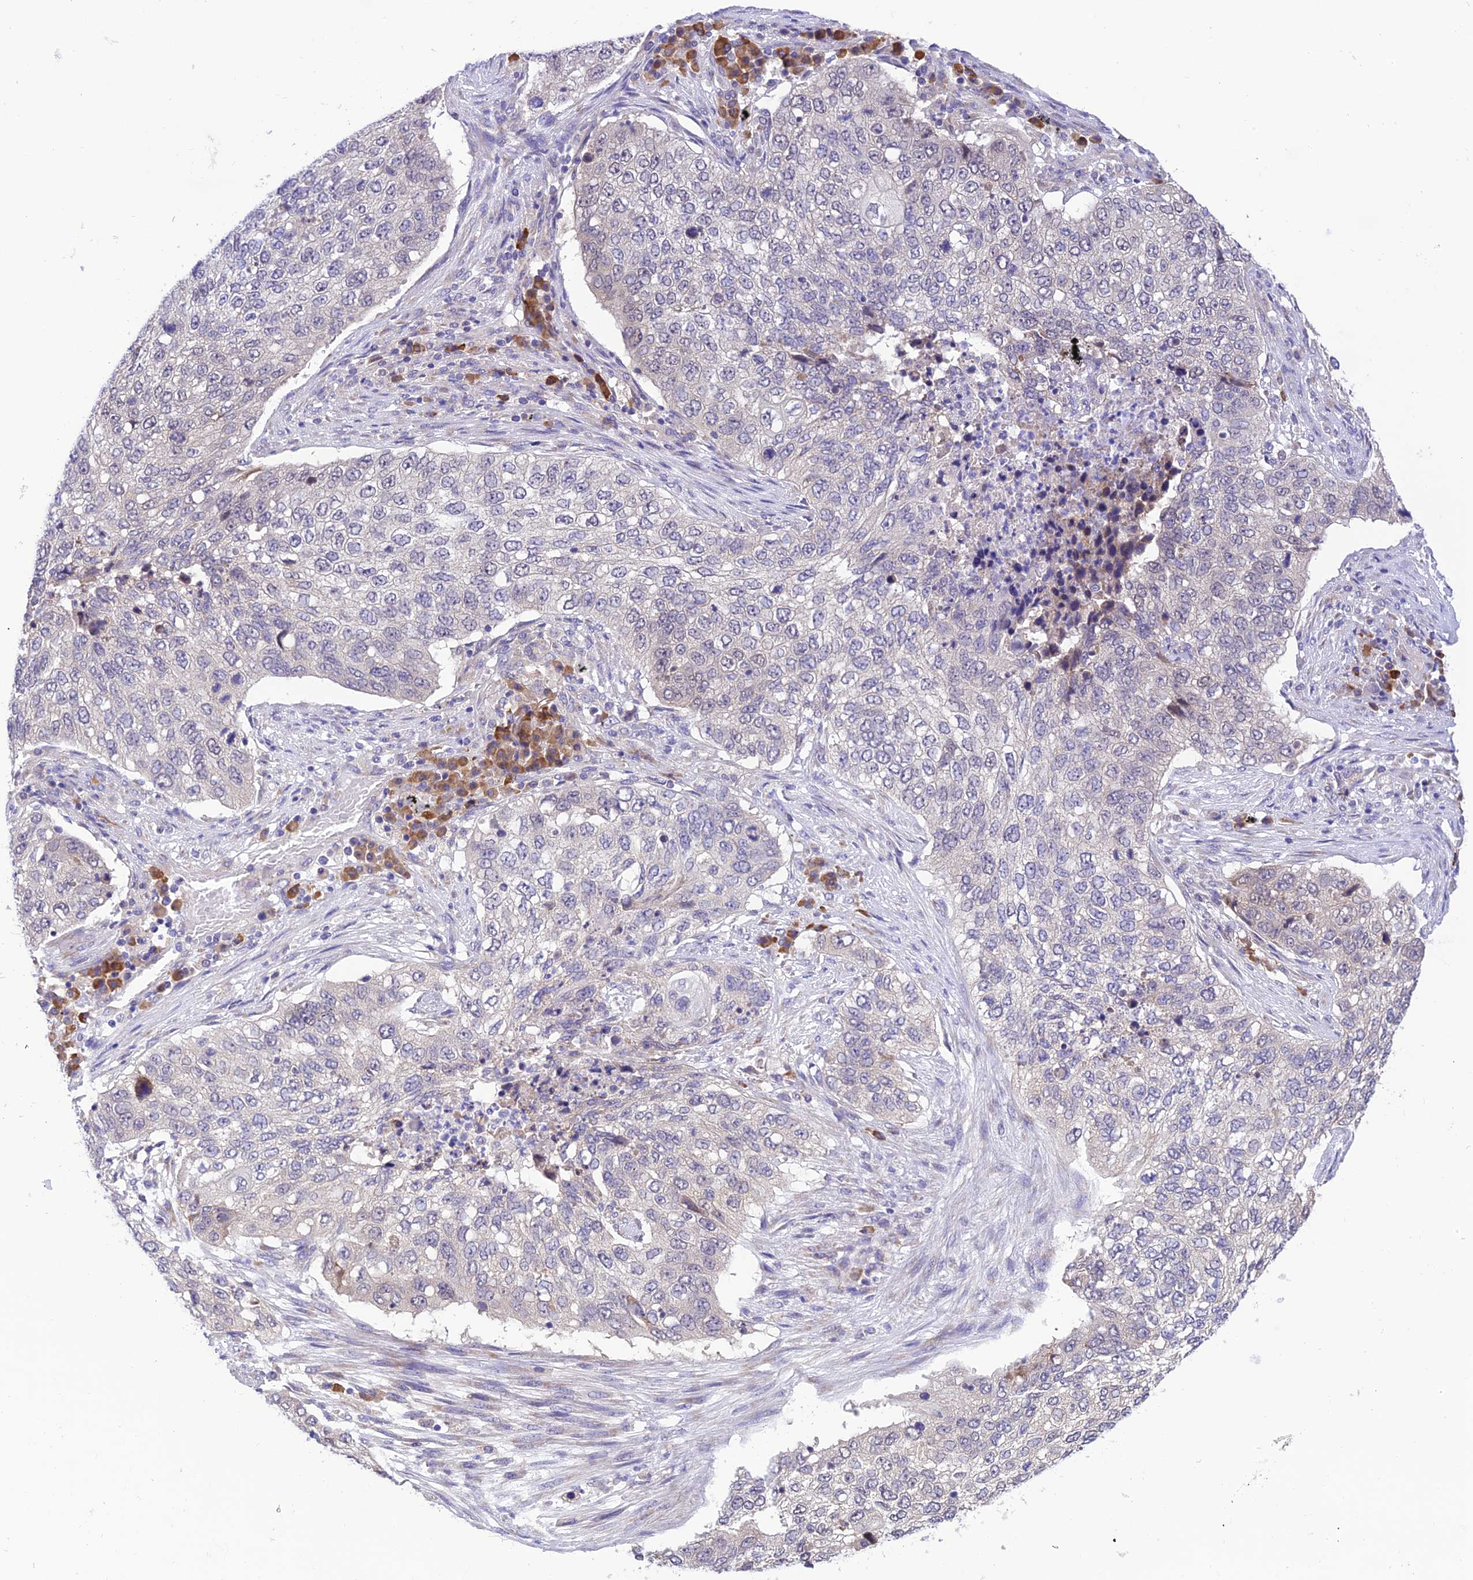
{"staining": {"intensity": "negative", "quantity": "none", "location": "none"}, "tissue": "lung cancer", "cell_type": "Tumor cells", "image_type": "cancer", "snomed": [{"axis": "morphology", "description": "Squamous cell carcinoma, NOS"}, {"axis": "topography", "description": "Lung"}], "caption": "This is an IHC photomicrograph of lung squamous cell carcinoma. There is no positivity in tumor cells.", "gene": "RNF126", "patient": {"sex": "female", "age": 63}}